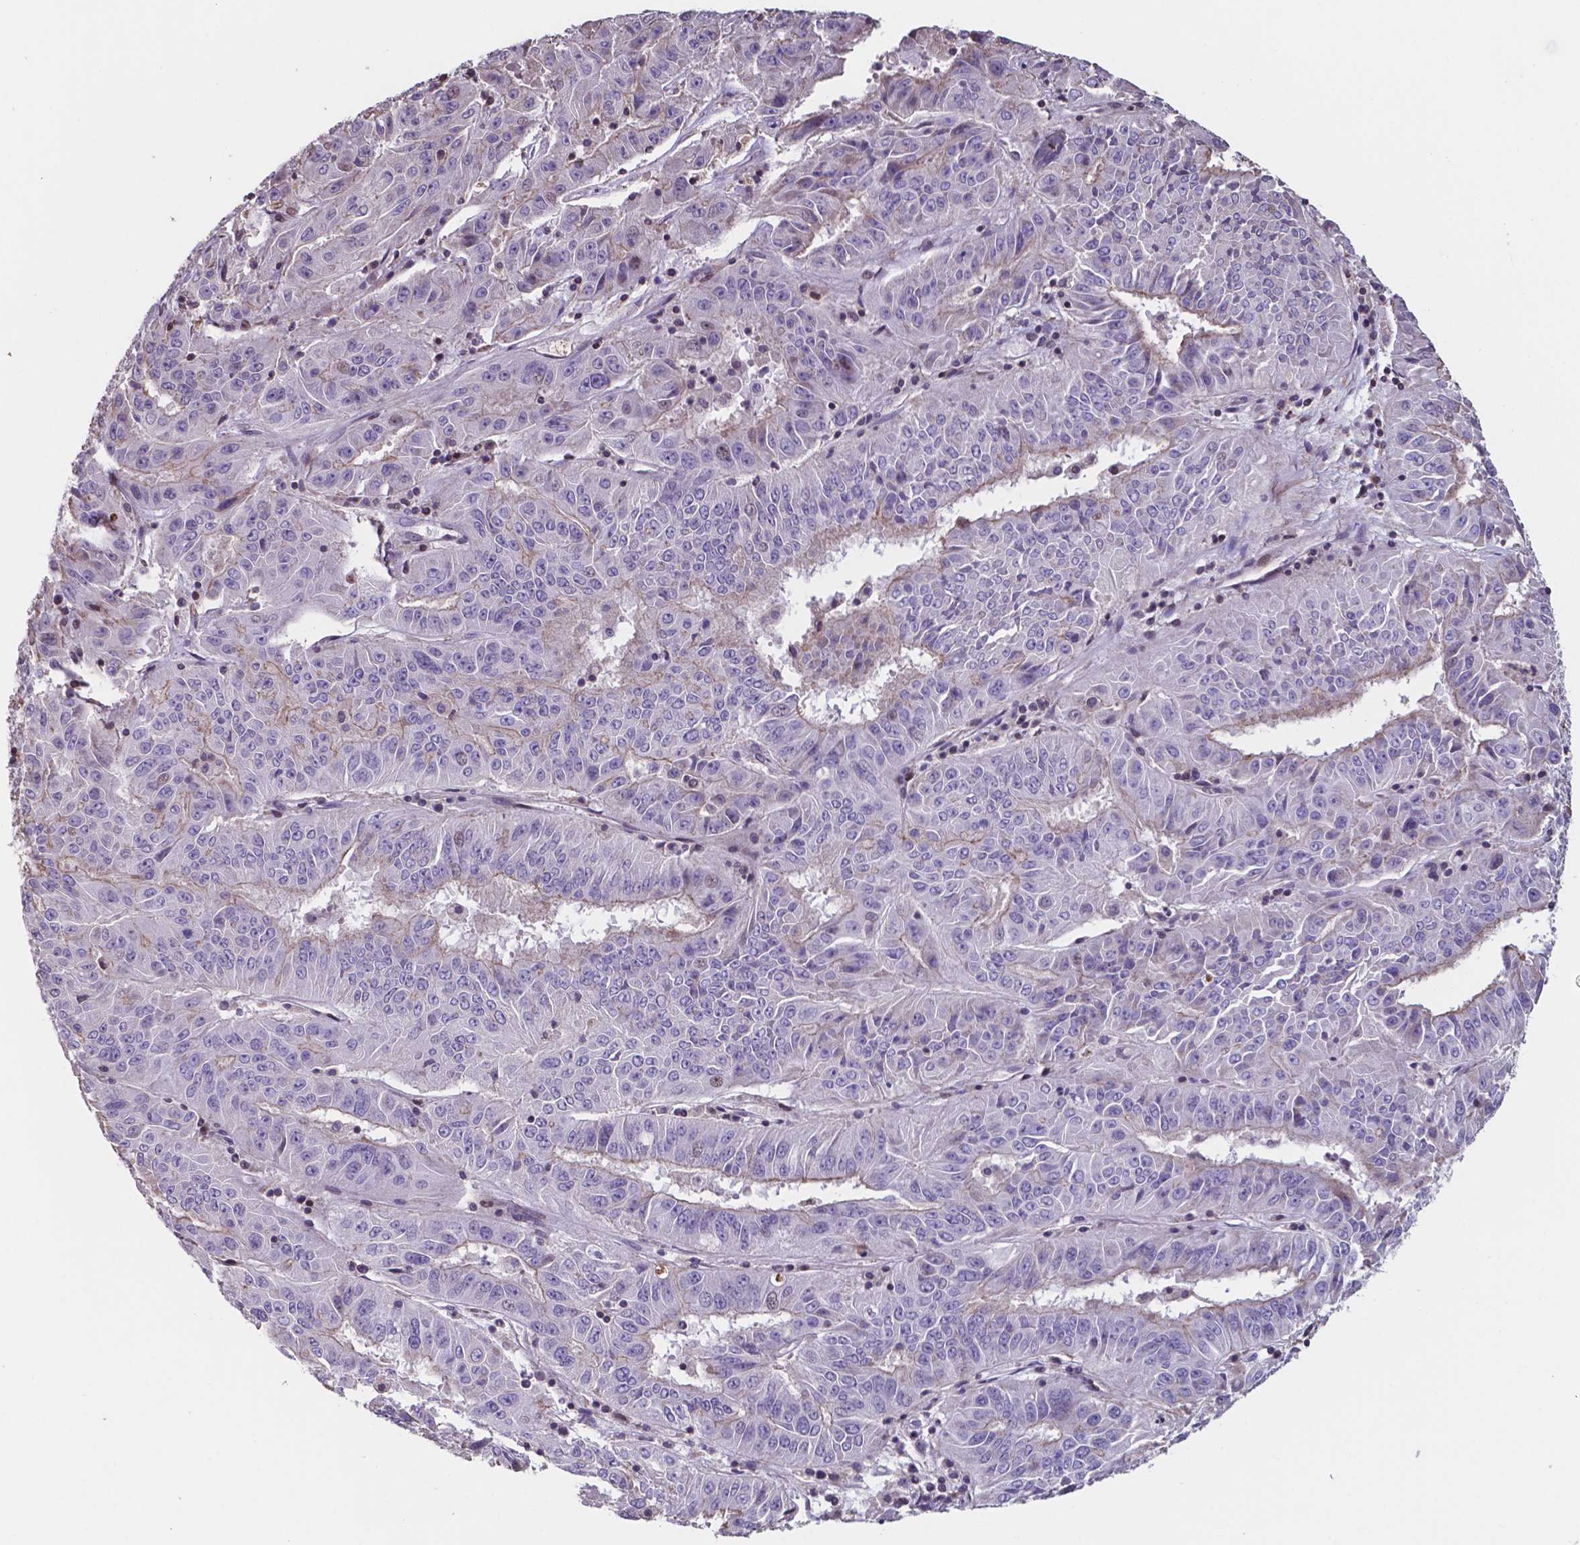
{"staining": {"intensity": "weak", "quantity": "<25%", "location": "cytoplasmic/membranous"}, "tissue": "pancreatic cancer", "cell_type": "Tumor cells", "image_type": "cancer", "snomed": [{"axis": "morphology", "description": "Adenocarcinoma, NOS"}, {"axis": "topography", "description": "Pancreas"}], "caption": "The histopathology image demonstrates no staining of tumor cells in pancreatic cancer.", "gene": "MLC1", "patient": {"sex": "male", "age": 63}}